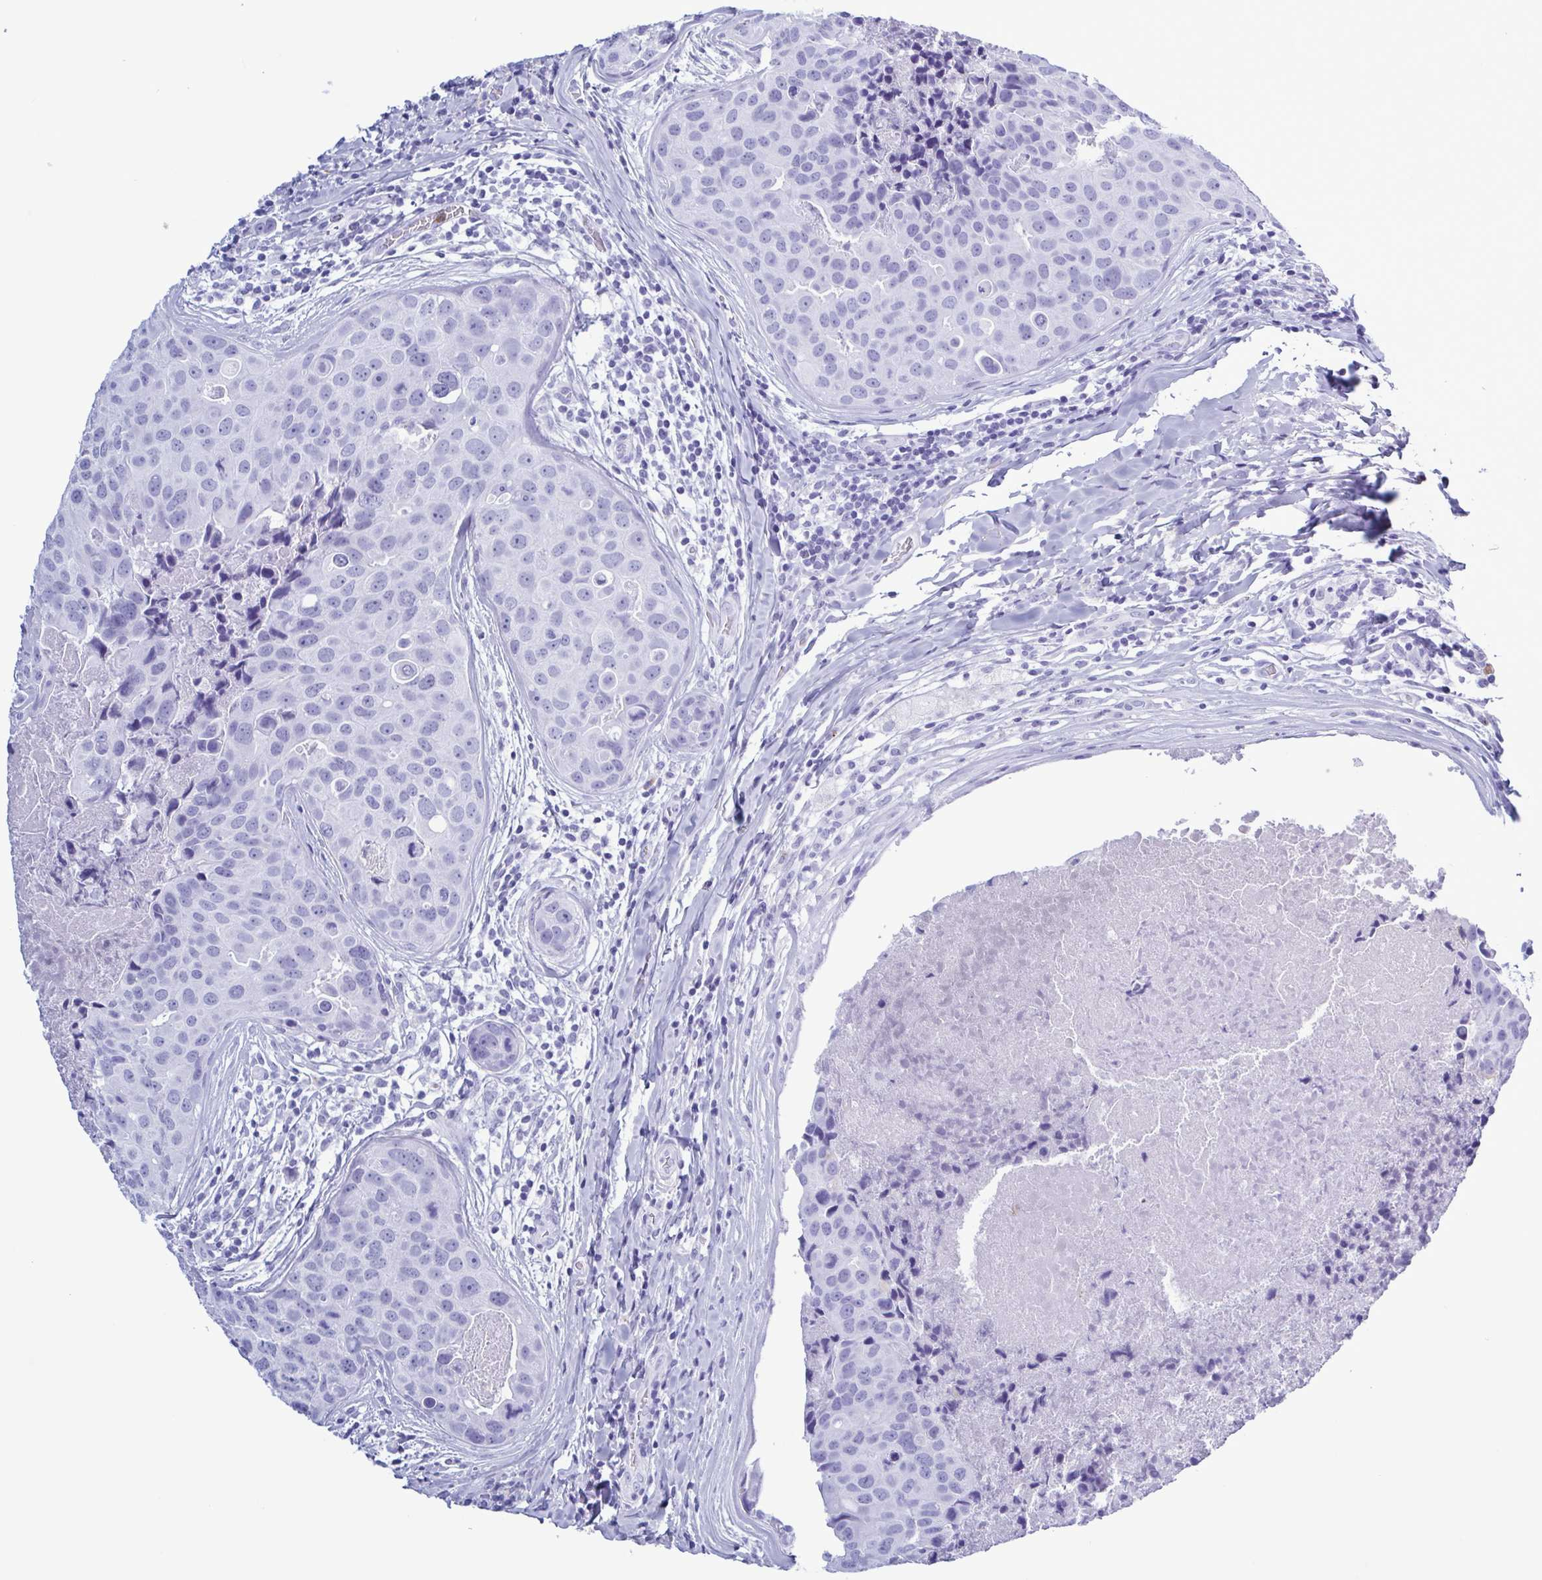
{"staining": {"intensity": "negative", "quantity": "none", "location": "none"}, "tissue": "breast cancer", "cell_type": "Tumor cells", "image_type": "cancer", "snomed": [{"axis": "morphology", "description": "Duct carcinoma"}, {"axis": "topography", "description": "Breast"}], "caption": "There is no significant staining in tumor cells of breast invasive ductal carcinoma.", "gene": "LTF", "patient": {"sex": "female", "age": 24}}